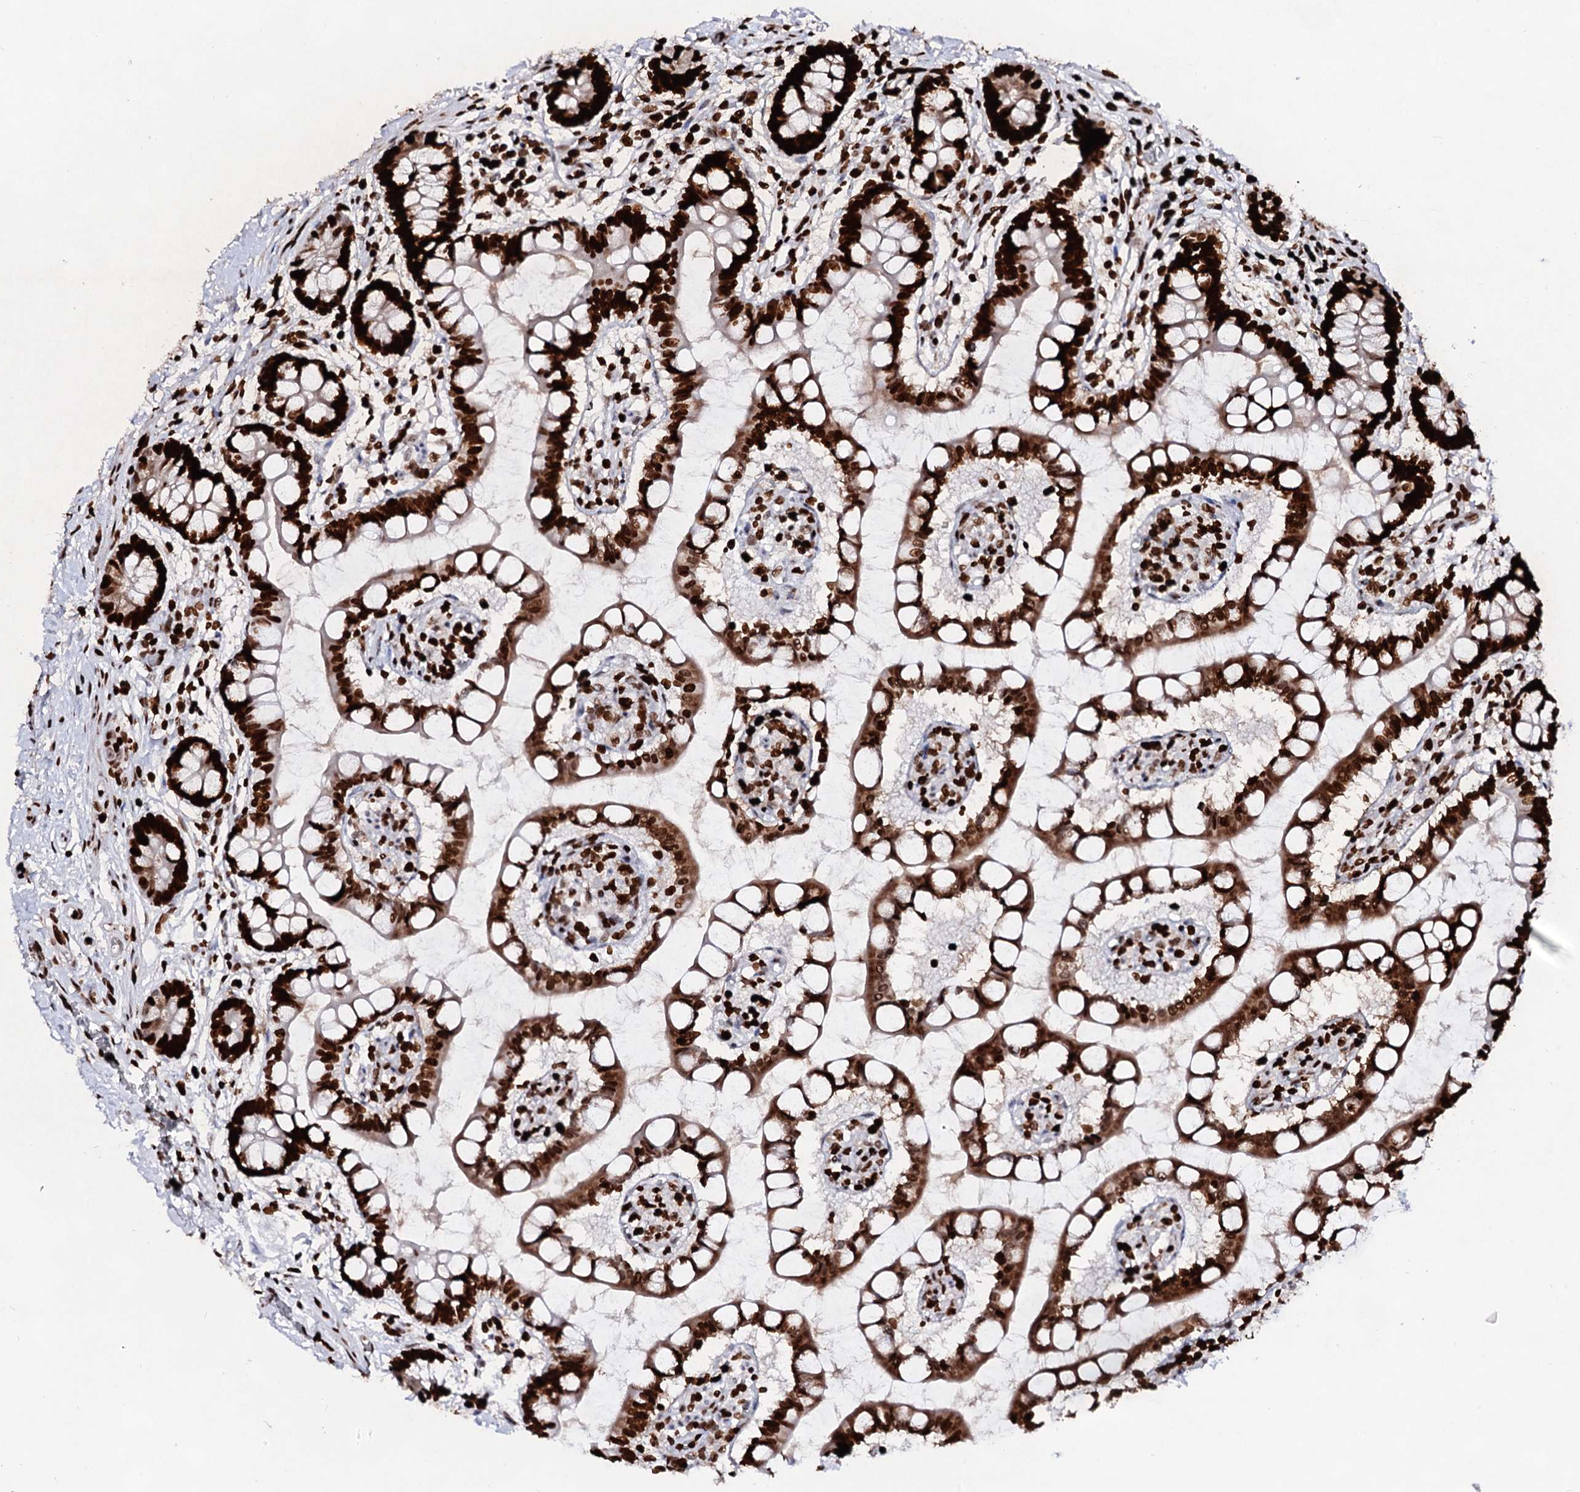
{"staining": {"intensity": "strong", "quantity": ">75%", "location": "cytoplasmic/membranous,nuclear"}, "tissue": "small intestine", "cell_type": "Glandular cells", "image_type": "normal", "snomed": [{"axis": "morphology", "description": "Normal tissue, NOS"}, {"axis": "topography", "description": "Small intestine"}], "caption": "Brown immunohistochemical staining in benign small intestine exhibits strong cytoplasmic/membranous,nuclear positivity in approximately >75% of glandular cells.", "gene": "HMGB2", "patient": {"sex": "male", "age": 52}}